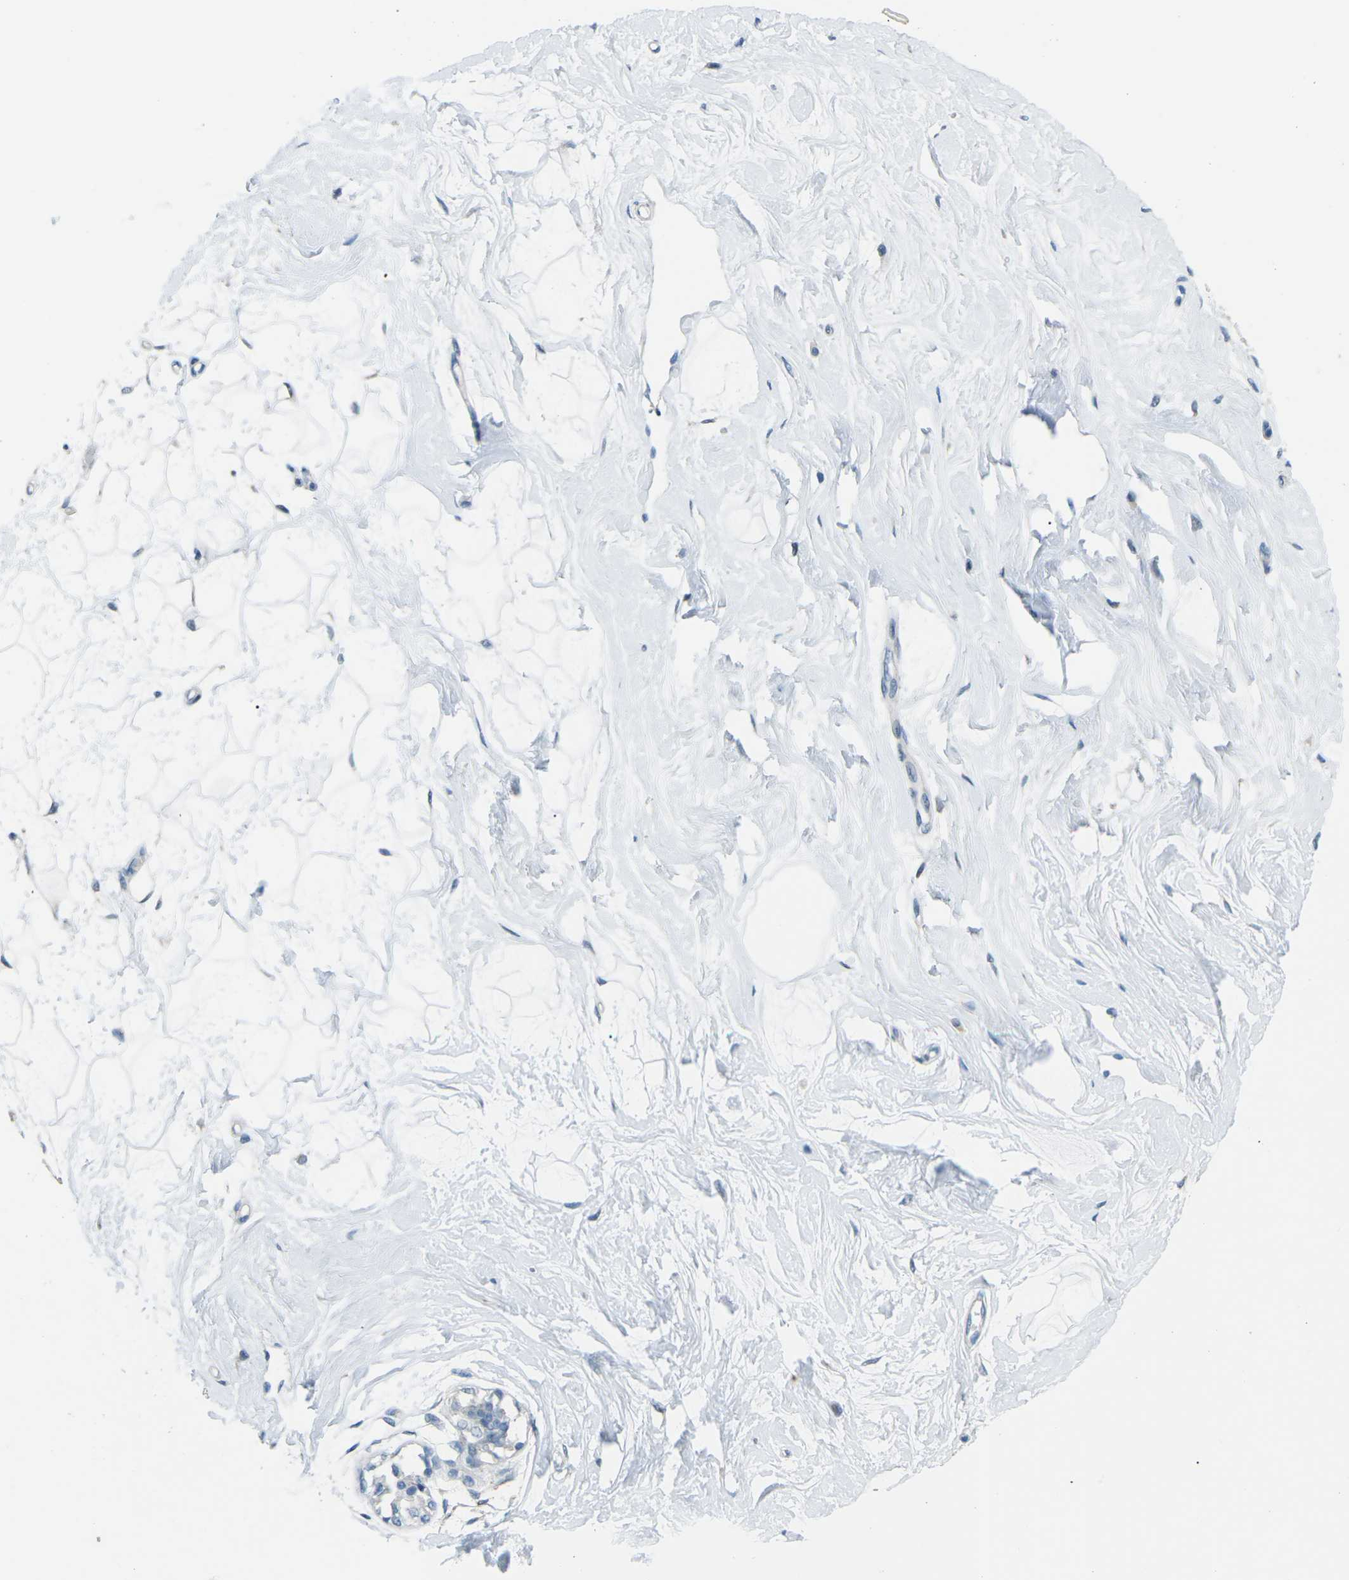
{"staining": {"intensity": "negative", "quantity": "none", "location": "none"}, "tissue": "breast", "cell_type": "Adipocytes", "image_type": "normal", "snomed": [{"axis": "morphology", "description": "Normal tissue, NOS"}, {"axis": "topography", "description": "Breast"}], "caption": "This is a micrograph of immunohistochemistry (IHC) staining of unremarkable breast, which shows no staining in adipocytes.", "gene": "MBNL1", "patient": {"sex": "female", "age": 45}}